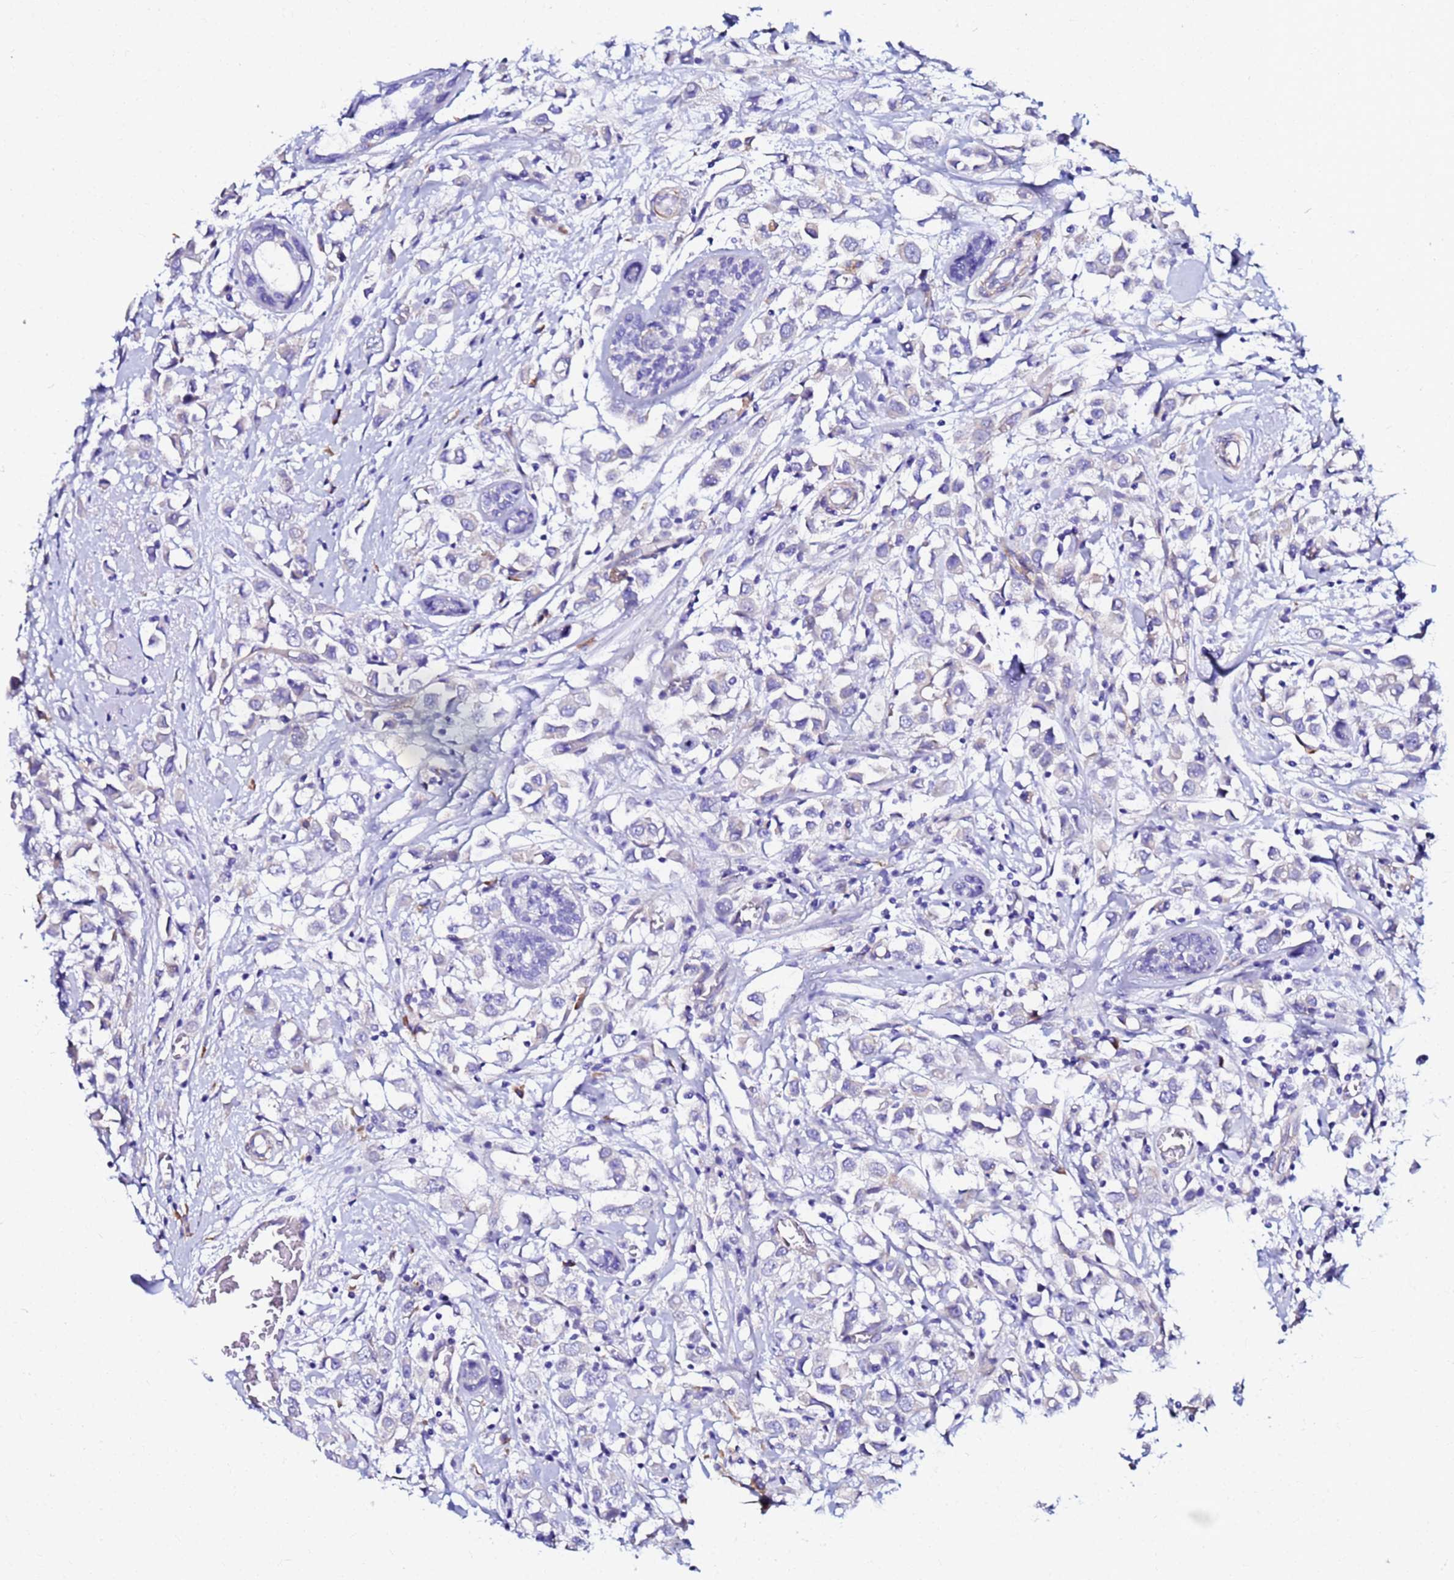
{"staining": {"intensity": "negative", "quantity": "none", "location": "none"}, "tissue": "breast cancer", "cell_type": "Tumor cells", "image_type": "cancer", "snomed": [{"axis": "morphology", "description": "Duct carcinoma"}, {"axis": "topography", "description": "Breast"}], "caption": "Immunohistochemistry (IHC) of human breast cancer (intraductal carcinoma) exhibits no expression in tumor cells. (DAB immunohistochemistry visualized using brightfield microscopy, high magnification).", "gene": "JRKL", "patient": {"sex": "female", "age": 61}}